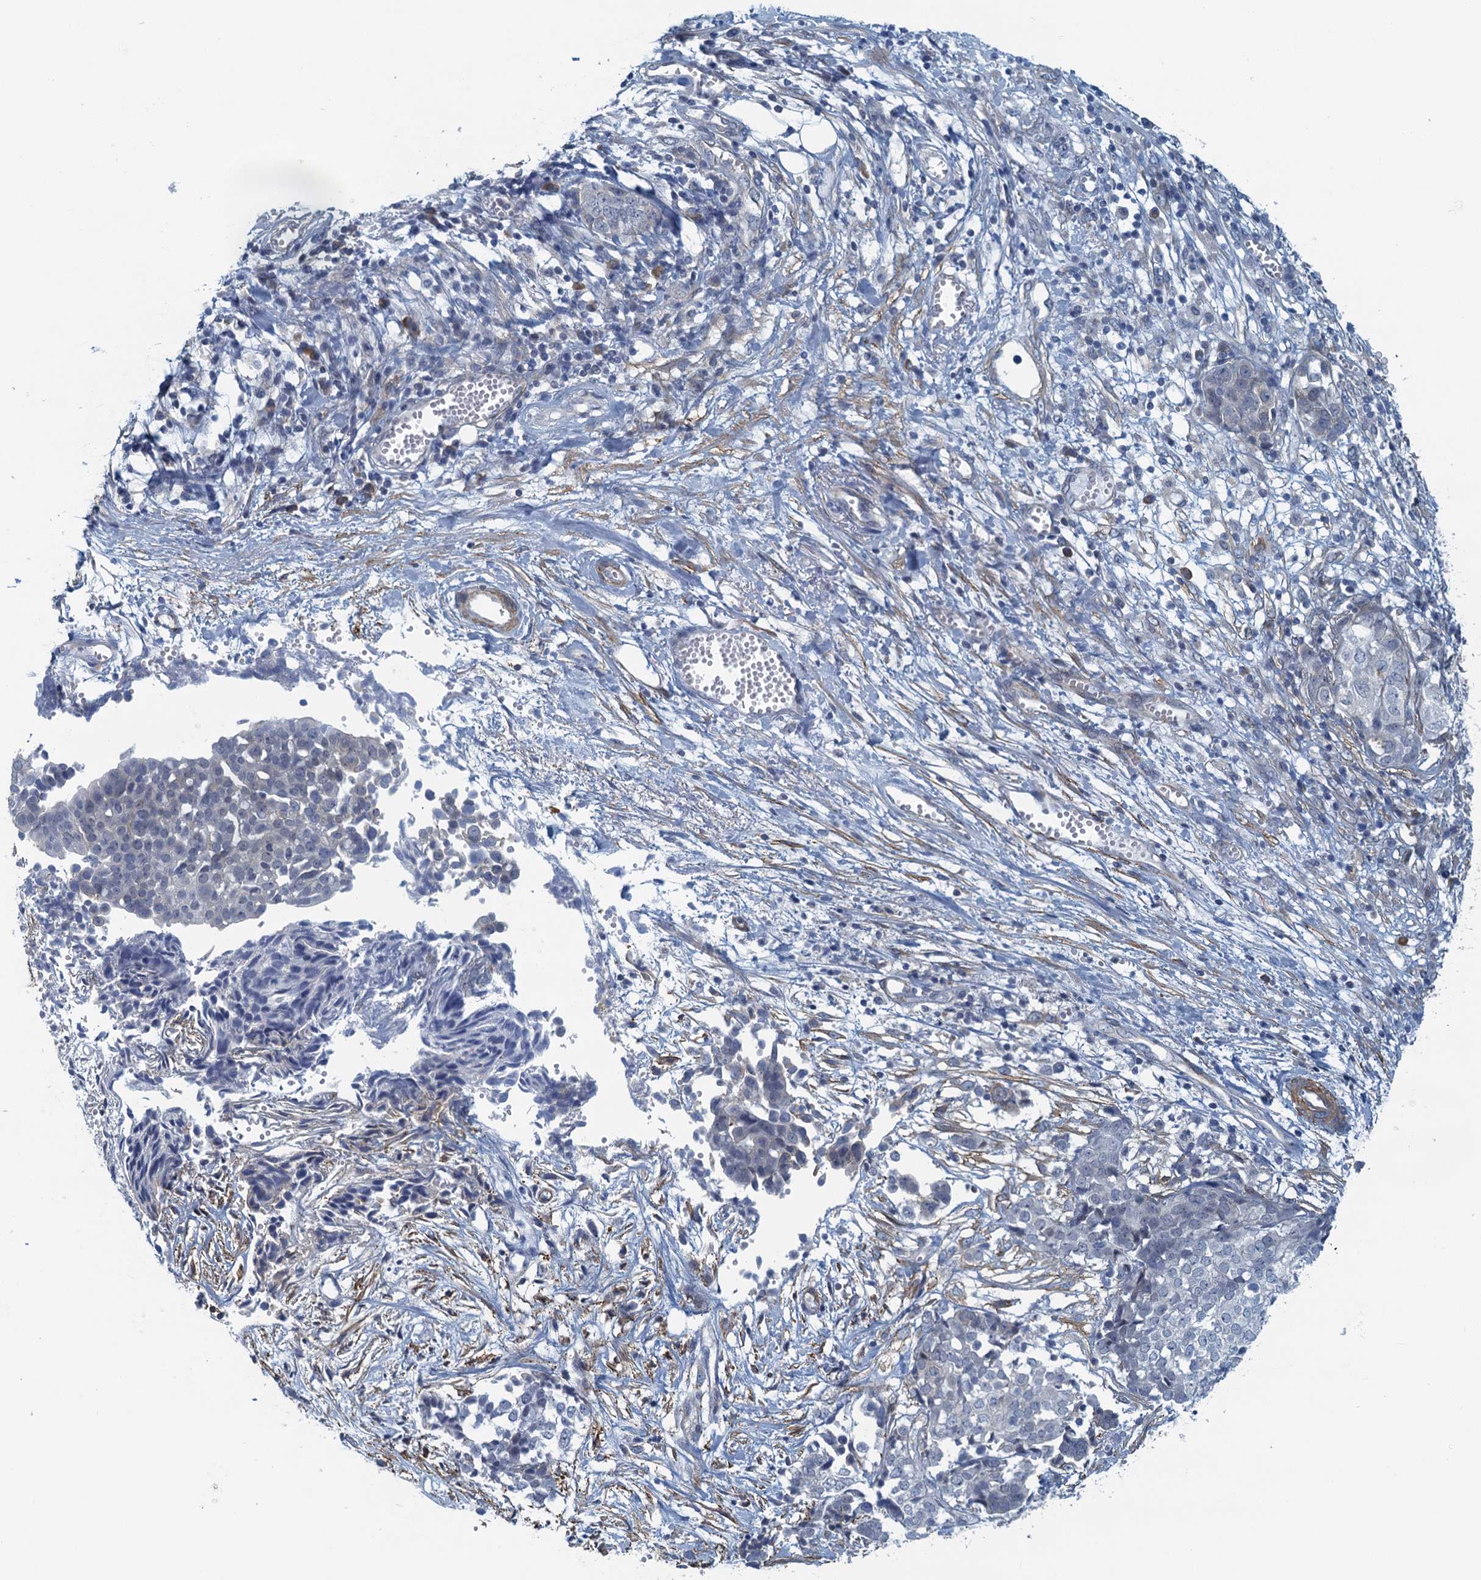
{"staining": {"intensity": "negative", "quantity": "none", "location": "none"}, "tissue": "ovarian cancer", "cell_type": "Tumor cells", "image_type": "cancer", "snomed": [{"axis": "morphology", "description": "Cystadenocarcinoma, serous, NOS"}, {"axis": "topography", "description": "Soft tissue"}, {"axis": "topography", "description": "Ovary"}], "caption": "Immunohistochemistry of human serous cystadenocarcinoma (ovarian) reveals no positivity in tumor cells.", "gene": "ALG2", "patient": {"sex": "female", "age": 57}}